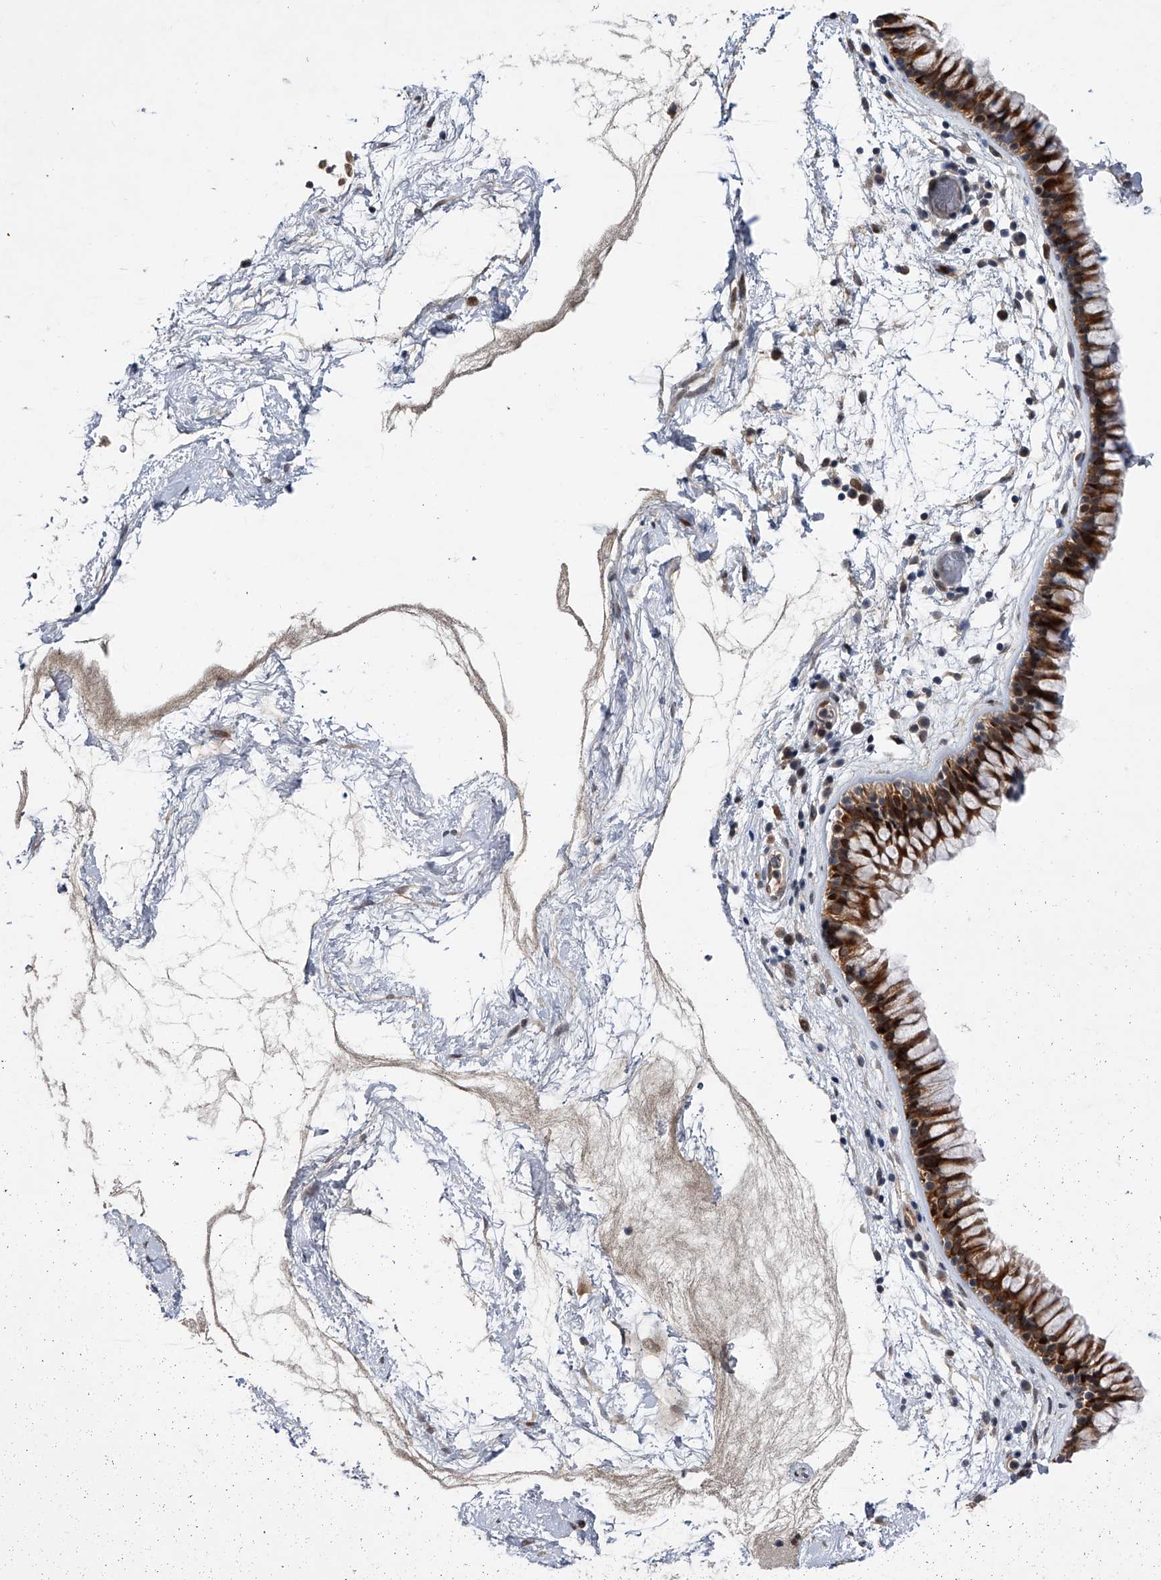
{"staining": {"intensity": "strong", "quantity": ">75%", "location": "cytoplasmic/membranous"}, "tissue": "nasopharynx", "cell_type": "Respiratory epithelial cells", "image_type": "normal", "snomed": [{"axis": "morphology", "description": "Normal tissue, NOS"}, {"axis": "morphology", "description": "Inflammation, NOS"}, {"axis": "topography", "description": "Nasopharynx"}], "caption": "Strong cytoplasmic/membranous expression is seen in approximately >75% of respiratory epithelial cells in normal nasopharynx.", "gene": "RWDD2A", "patient": {"sex": "male", "age": 48}}